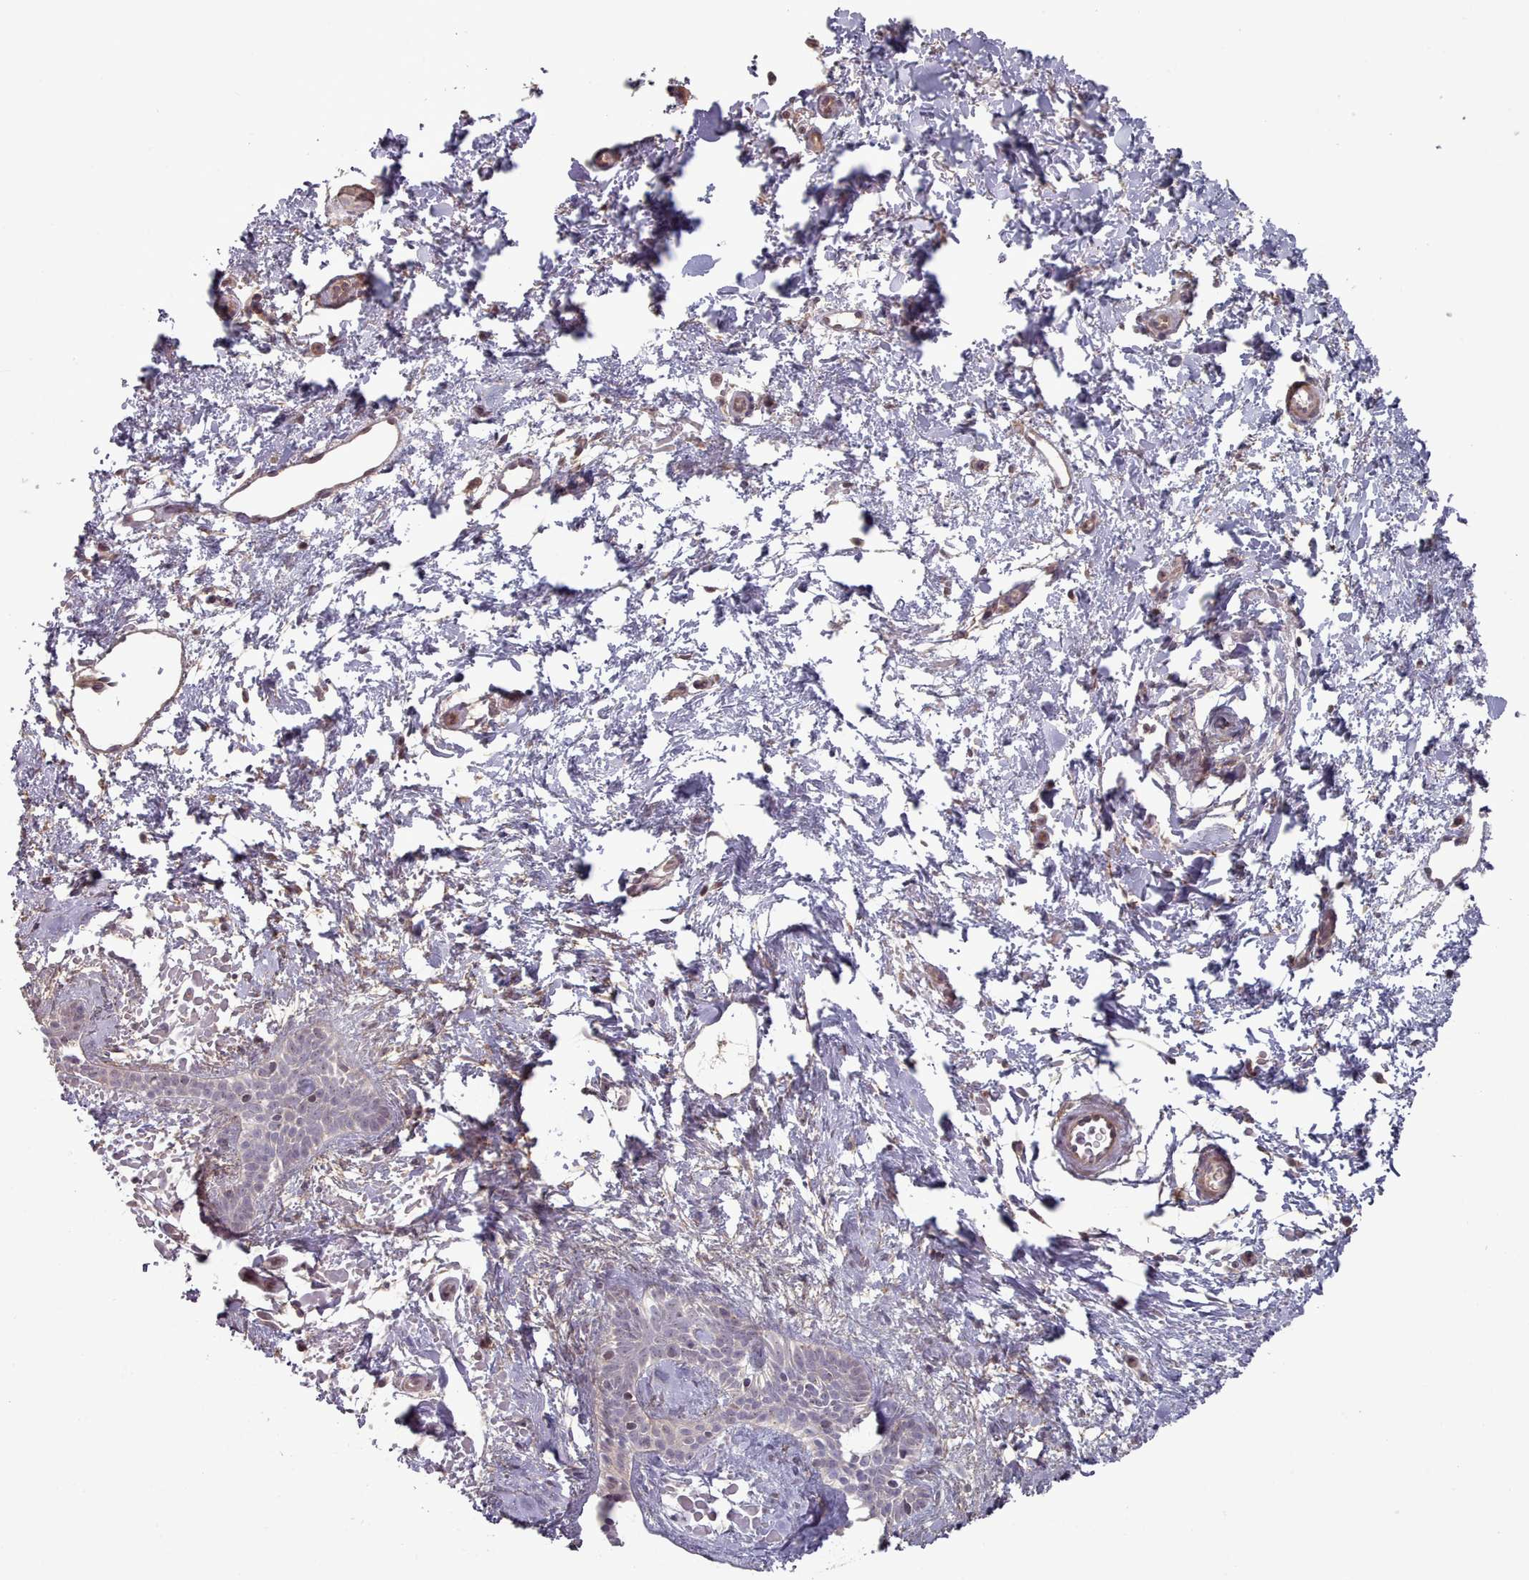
{"staining": {"intensity": "negative", "quantity": "none", "location": "none"}, "tissue": "skin cancer", "cell_type": "Tumor cells", "image_type": "cancer", "snomed": [{"axis": "morphology", "description": "Basal cell carcinoma"}, {"axis": "topography", "description": "Skin"}], "caption": "DAB (3,3'-diaminobenzidine) immunohistochemical staining of human skin cancer demonstrates no significant positivity in tumor cells.", "gene": "ERCC6L", "patient": {"sex": "male", "age": 78}}